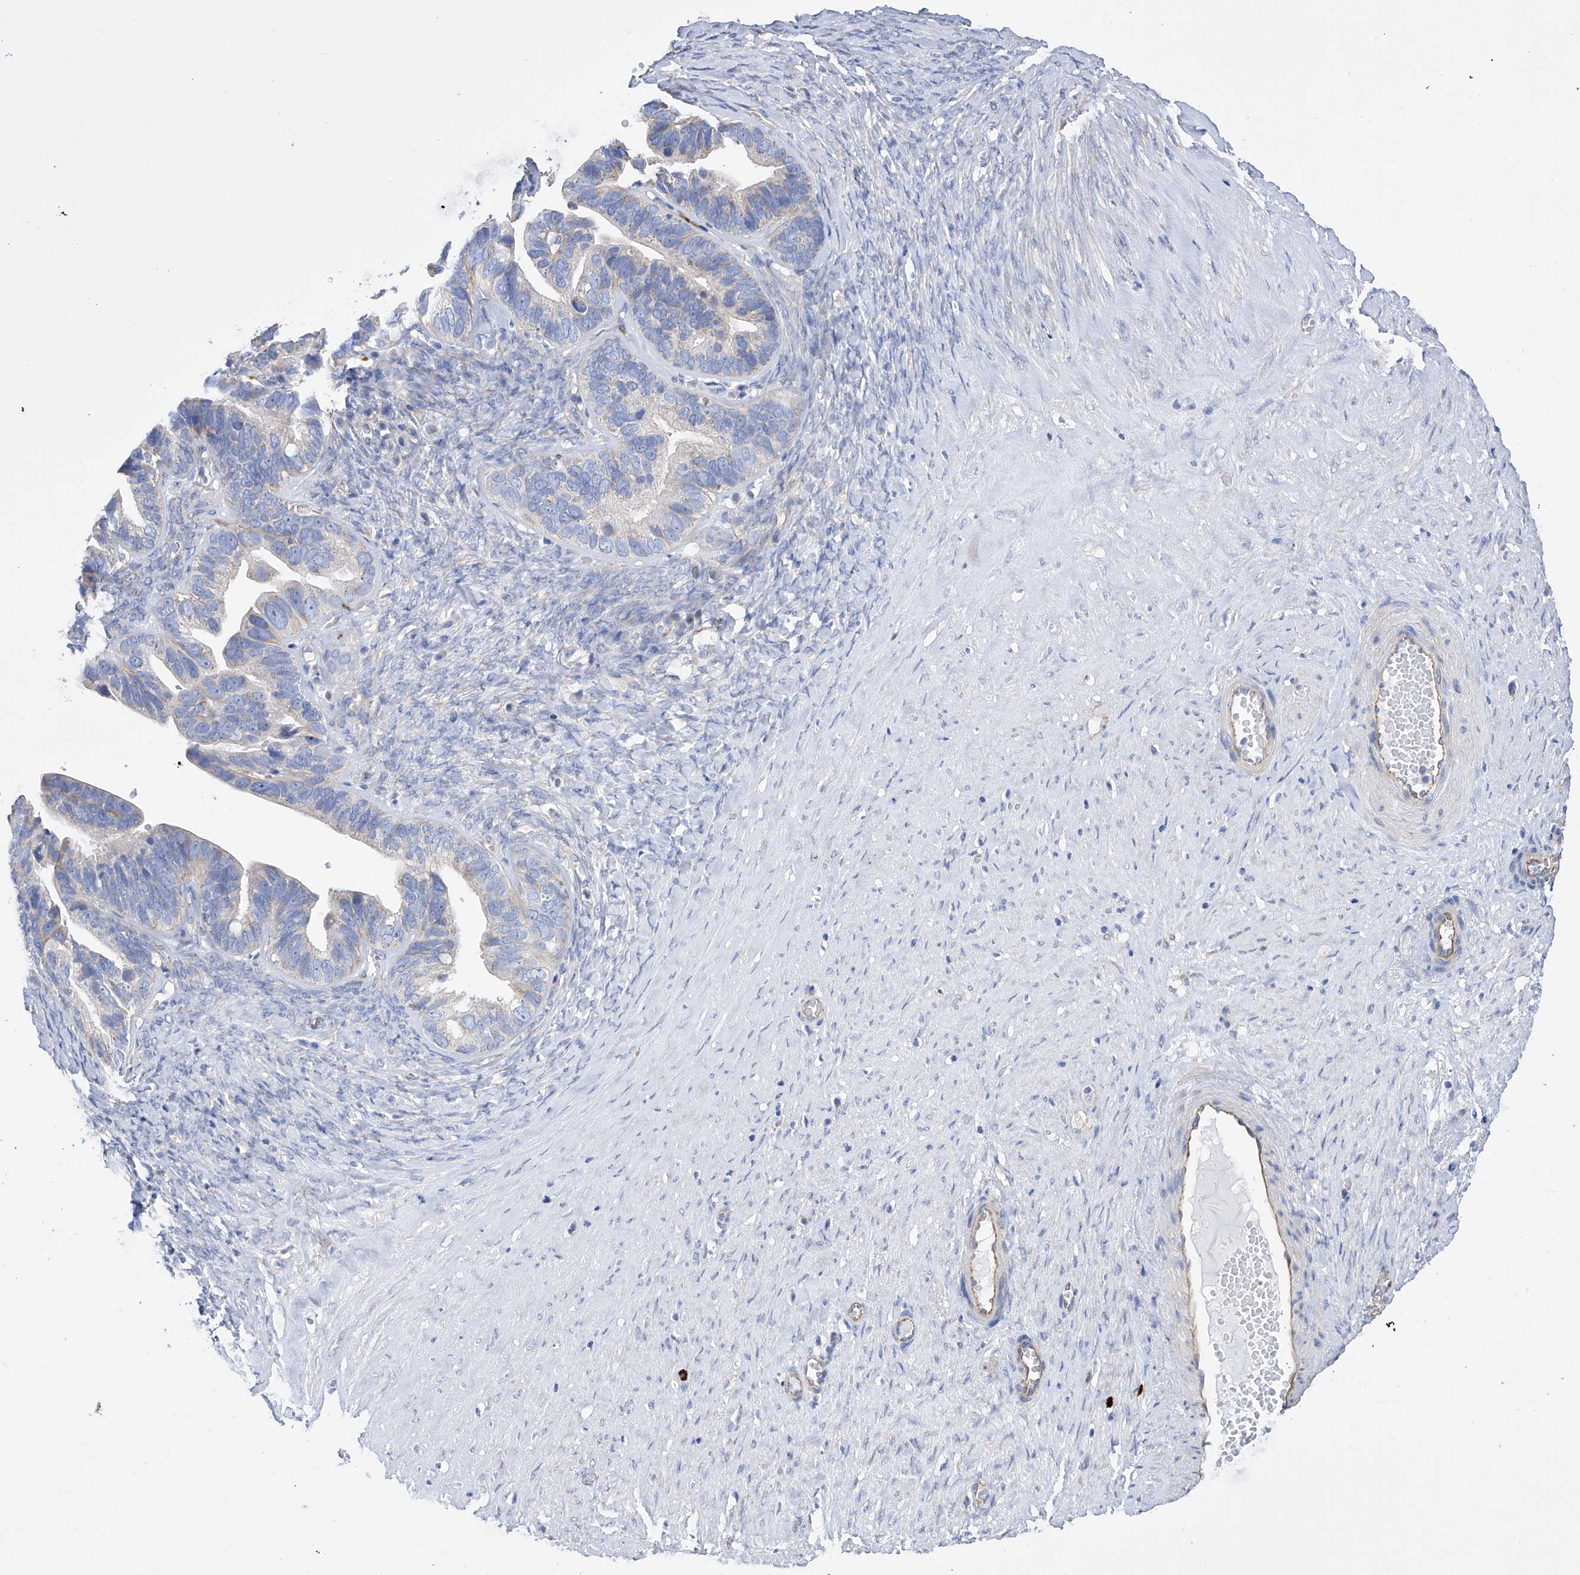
{"staining": {"intensity": "weak", "quantity": "<25%", "location": "cytoplasmic/membranous"}, "tissue": "ovarian cancer", "cell_type": "Tumor cells", "image_type": "cancer", "snomed": [{"axis": "morphology", "description": "Cystadenocarcinoma, serous, NOS"}, {"axis": "topography", "description": "Ovary"}], "caption": "DAB (3,3'-diaminobenzidine) immunohistochemical staining of human ovarian cancer displays no significant positivity in tumor cells.", "gene": "FLG", "patient": {"sex": "female", "age": 56}}